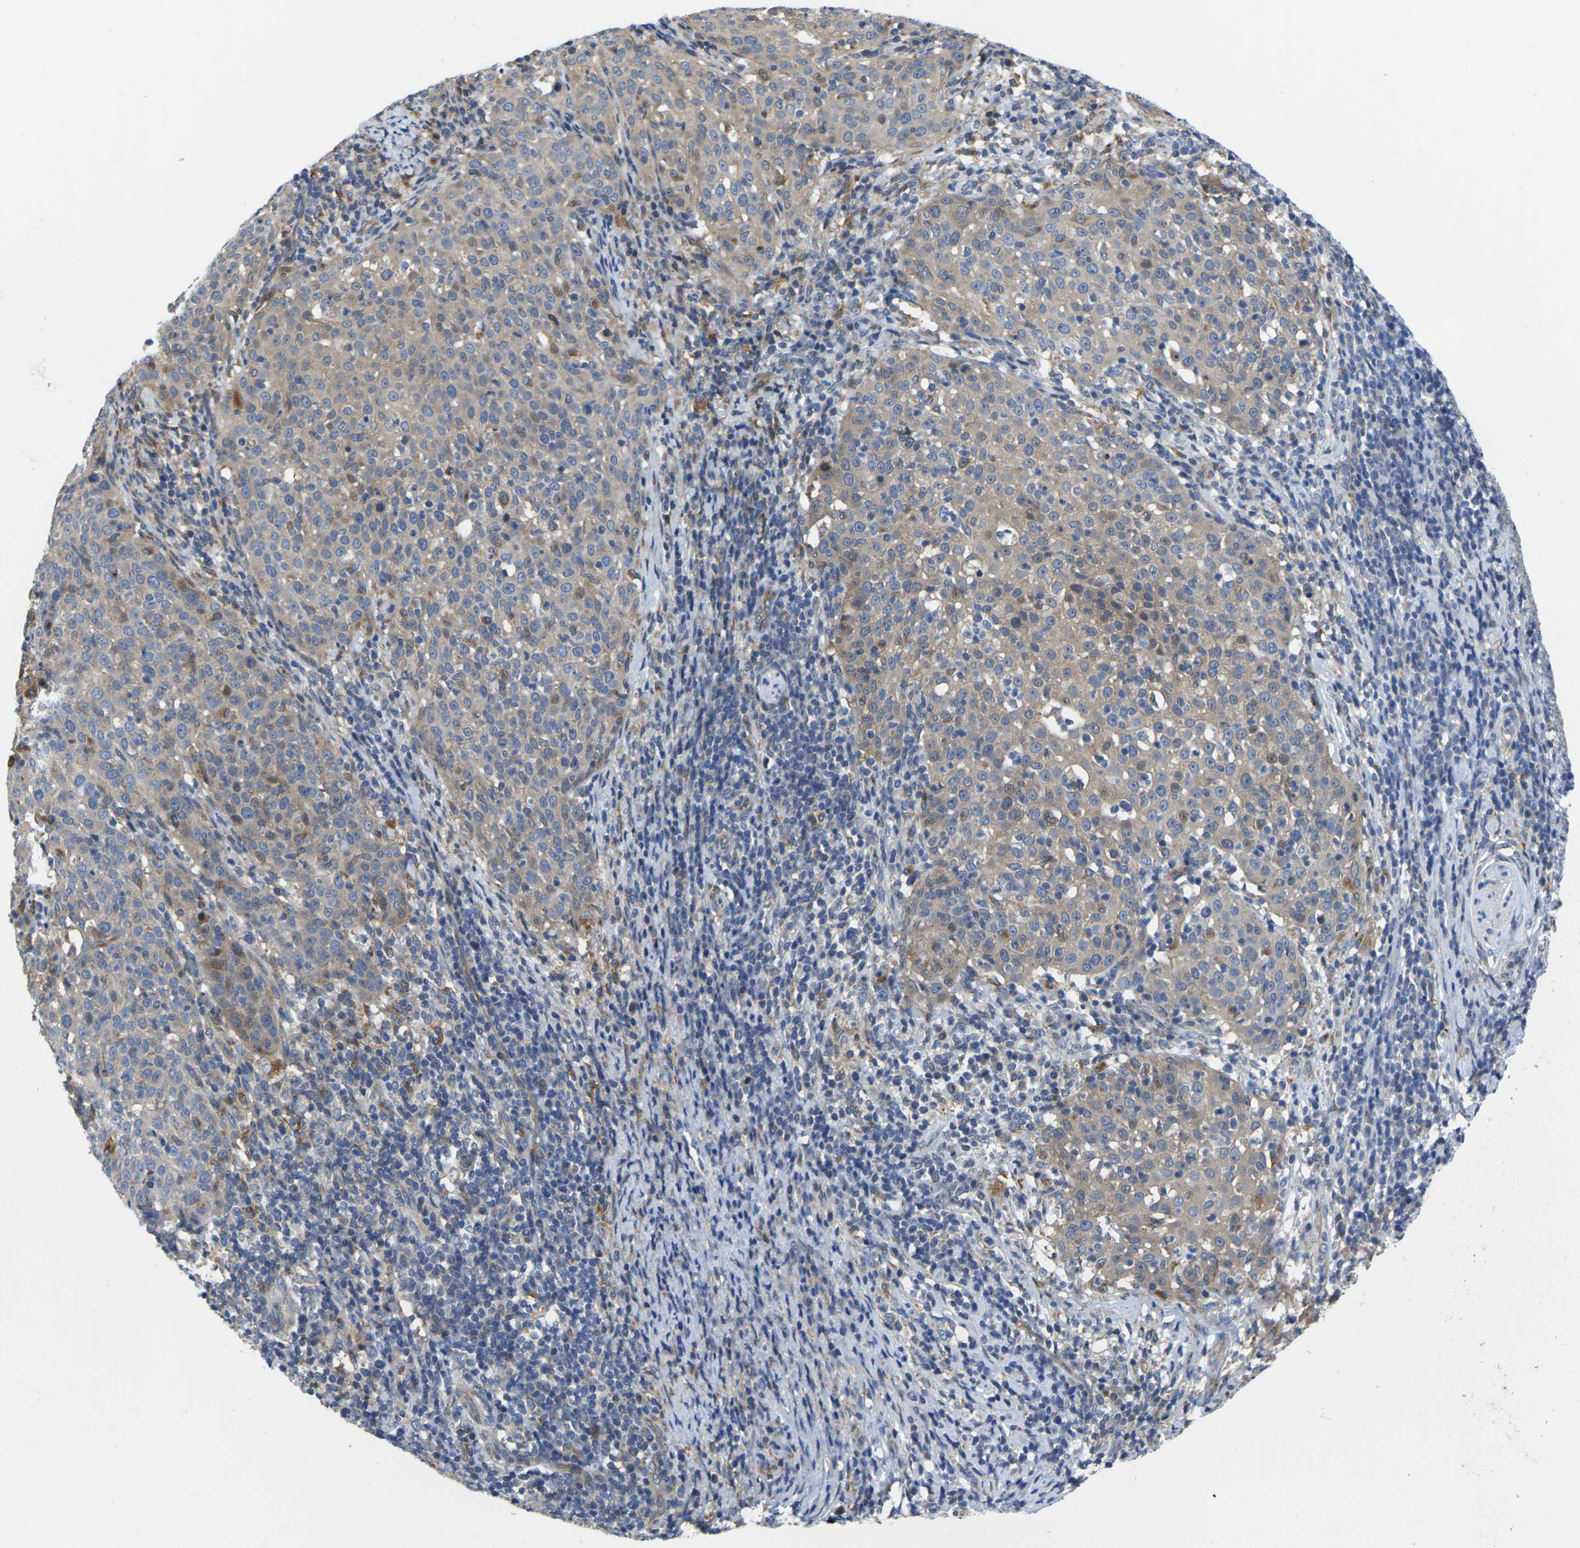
{"staining": {"intensity": "moderate", "quantity": ">75%", "location": "cytoplasmic/membranous"}, "tissue": "cervical cancer", "cell_type": "Tumor cells", "image_type": "cancer", "snomed": [{"axis": "morphology", "description": "Squamous cell carcinoma, NOS"}, {"axis": "topography", "description": "Cervix"}], "caption": "Human squamous cell carcinoma (cervical) stained with a brown dye demonstrates moderate cytoplasmic/membranous positive positivity in approximately >75% of tumor cells.", "gene": "SCNN1A", "patient": {"sex": "female", "age": 51}}